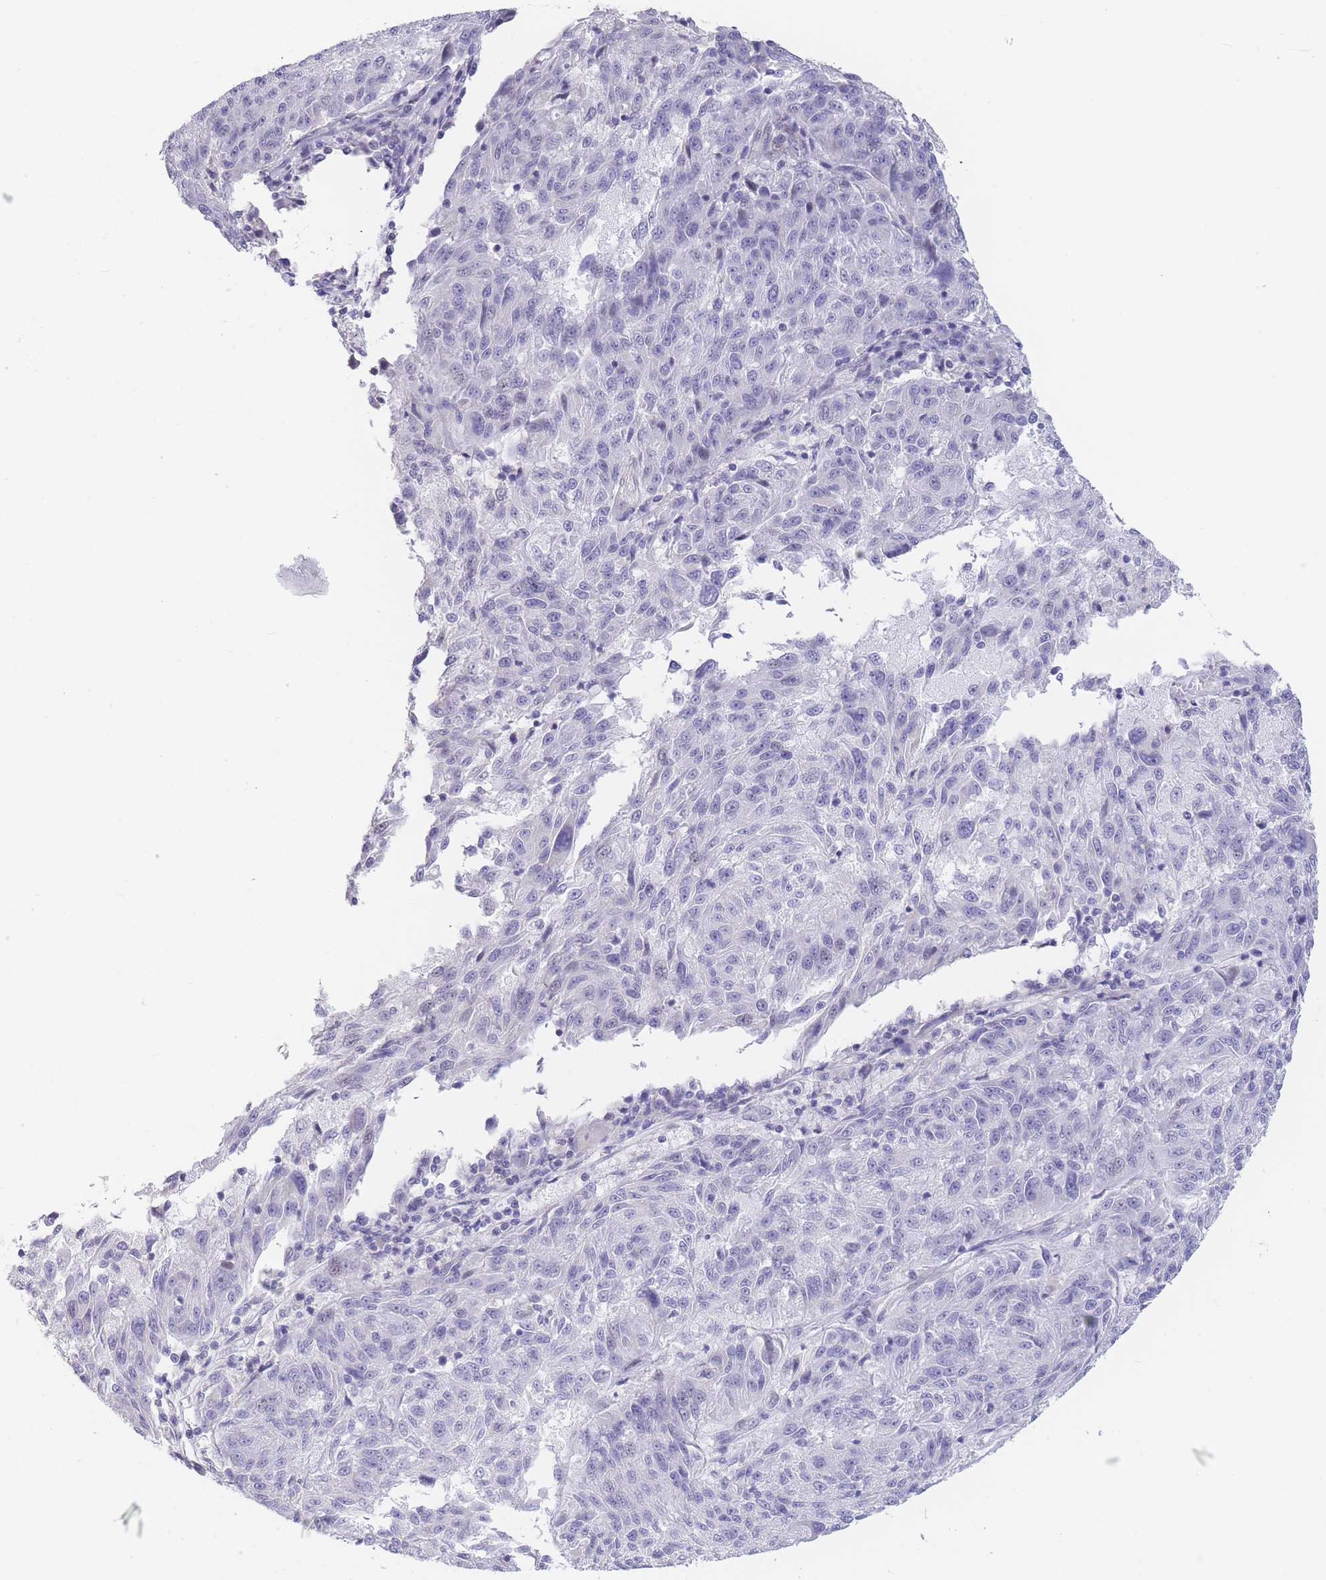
{"staining": {"intensity": "negative", "quantity": "none", "location": "none"}, "tissue": "melanoma", "cell_type": "Tumor cells", "image_type": "cancer", "snomed": [{"axis": "morphology", "description": "Malignant melanoma, NOS"}, {"axis": "topography", "description": "Skin"}], "caption": "Tumor cells show no significant staining in malignant melanoma.", "gene": "ASAP3", "patient": {"sex": "male", "age": 53}}